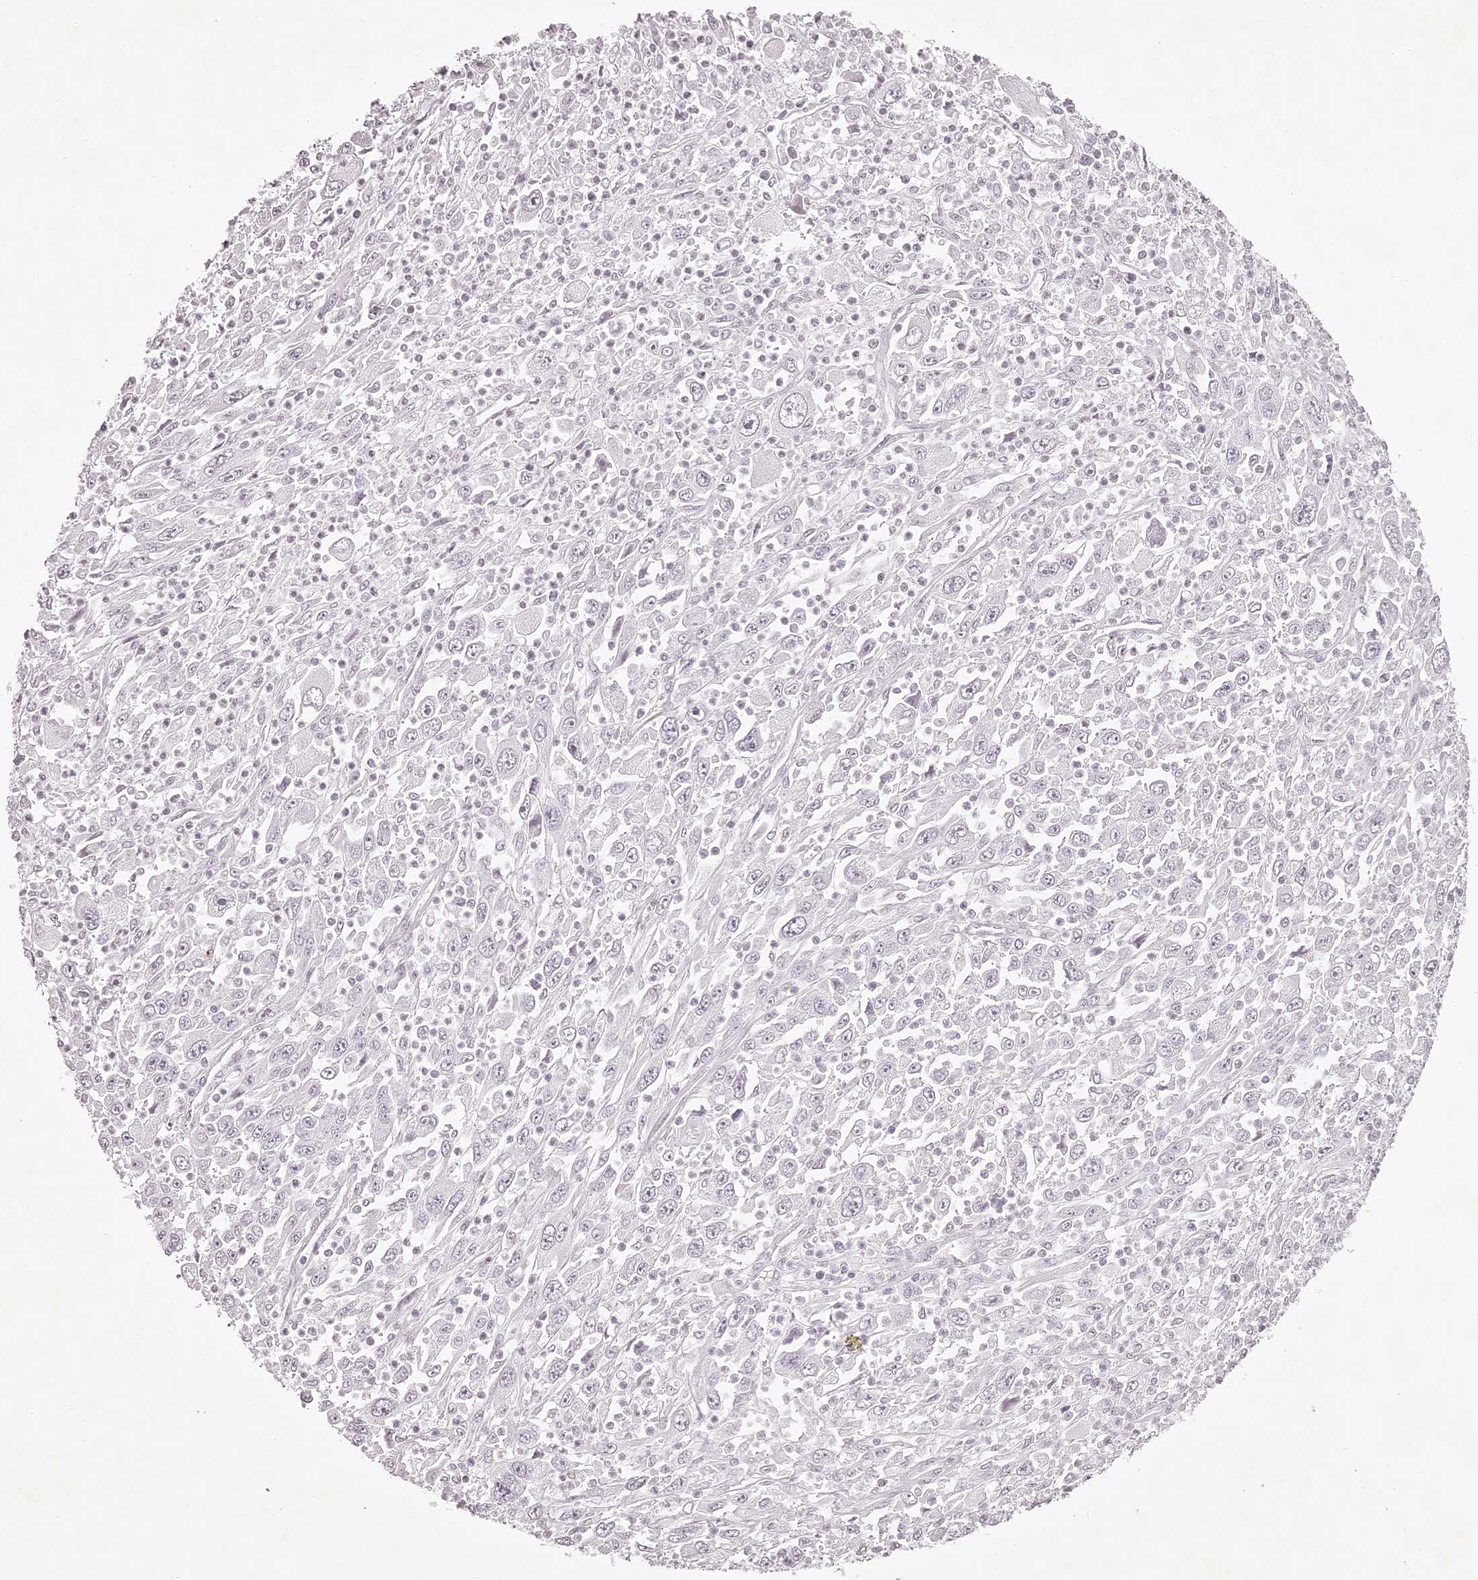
{"staining": {"intensity": "negative", "quantity": "none", "location": "none"}, "tissue": "melanoma", "cell_type": "Tumor cells", "image_type": "cancer", "snomed": [{"axis": "morphology", "description": "Malignant melanoma, Metastatic site"}, {"axis": "topography", "description": "Skin"}], "caption": "The immunohistochemistry (IHC) photomicrograph has no significant positivity in tumor cells of malignant melanoma (metastatic site) tissue.", "gene": "ELAPOR1", "patient": {"sex": "female", "age": 56}}